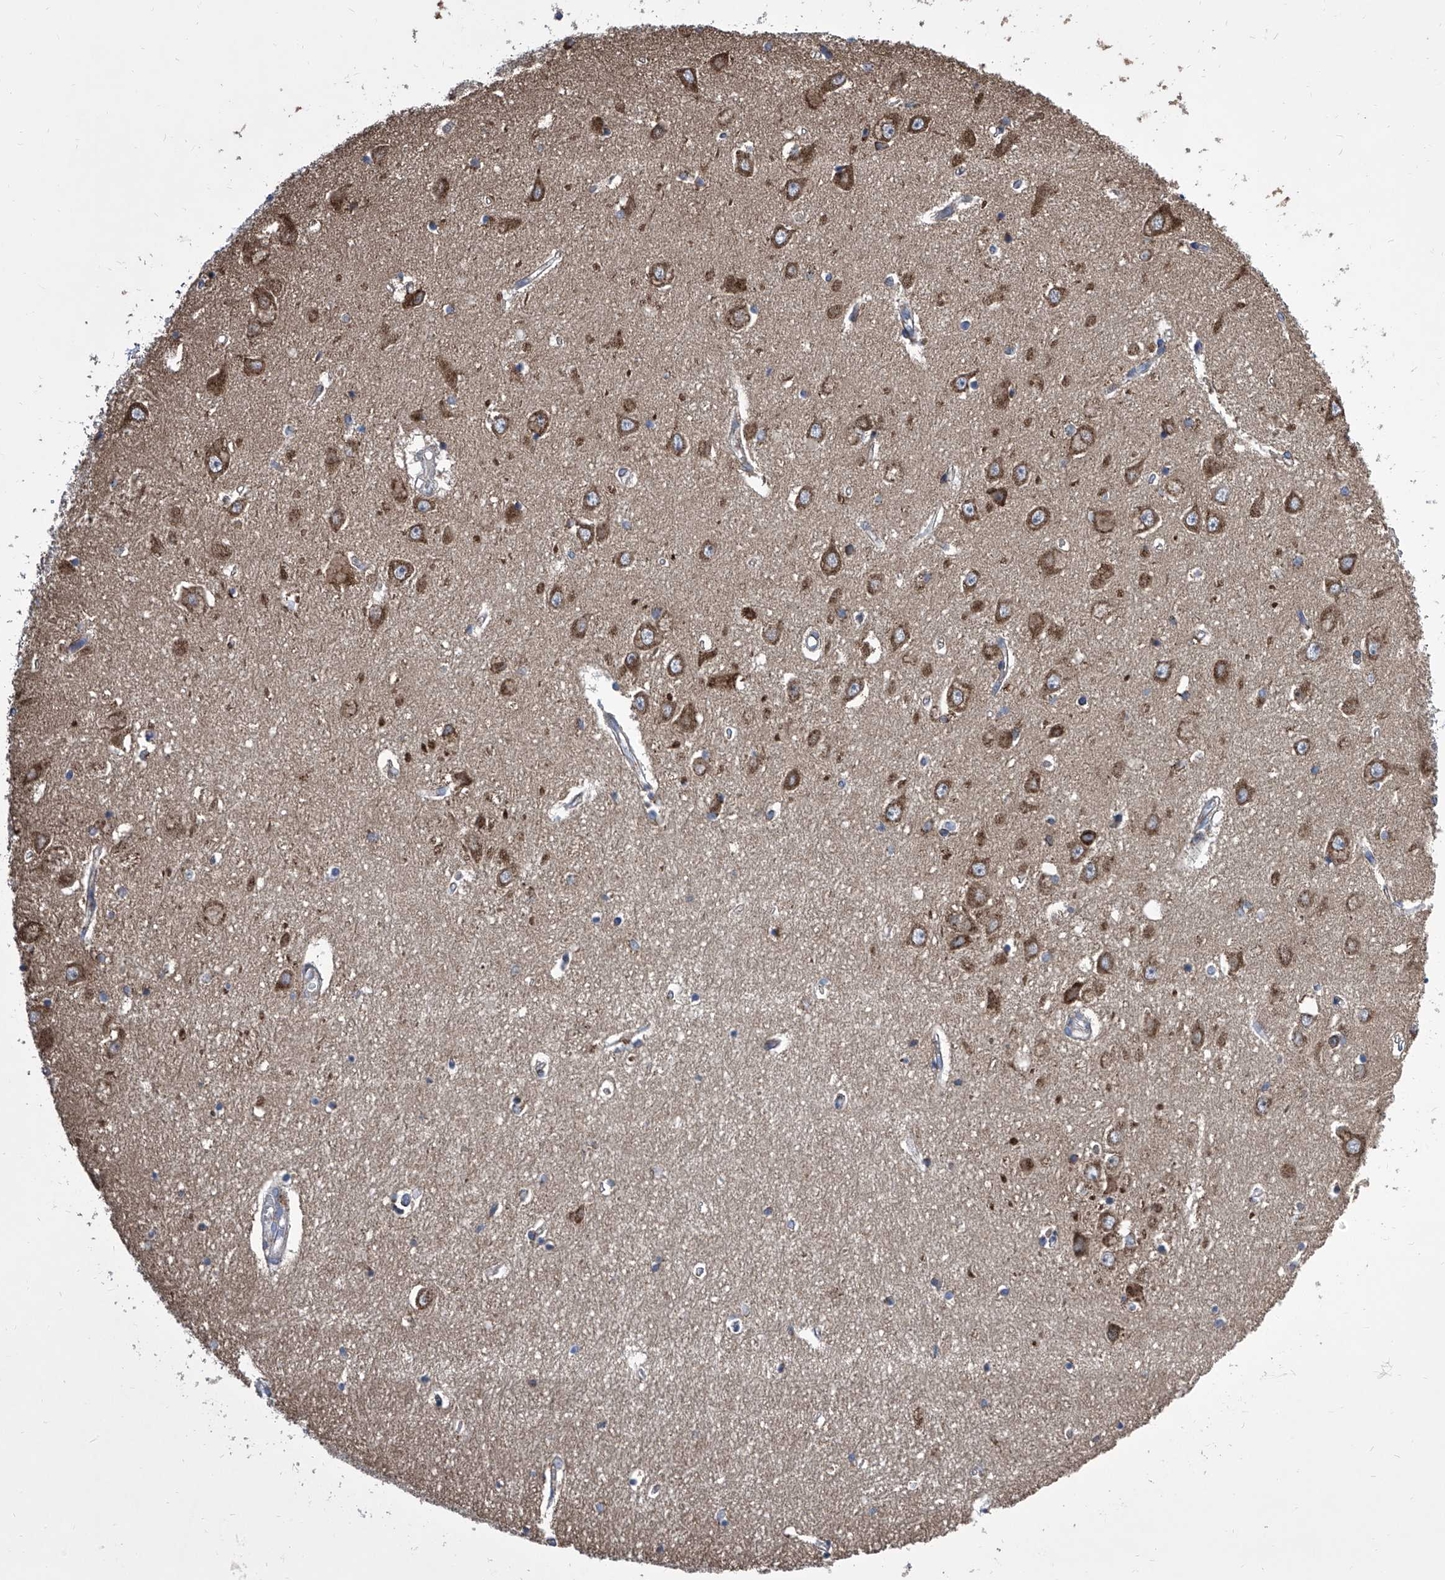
{"staining": {"intensity": "negative", "quantity": "none", "location": "none"}, "tissue": "hippocampus", "cell_type": "Glial cells", "image_type": "normal", "snomed": [{"axis": "morphology", "description": "Normal tissue, NOS"}, {"axis": "topography", "description": "Hippocampus"}], "caption": "DAB (3,3'-diaminobenzidine) immunohistochemical staining of benign human hippocampus exhibits no significant positivity in glial cells. (Brightfield microscopy of DAB immunohistochemistry (IHC) at high magnification).", "gene": "TJAP1", "patient": {"sex": "female", "age": 64}}